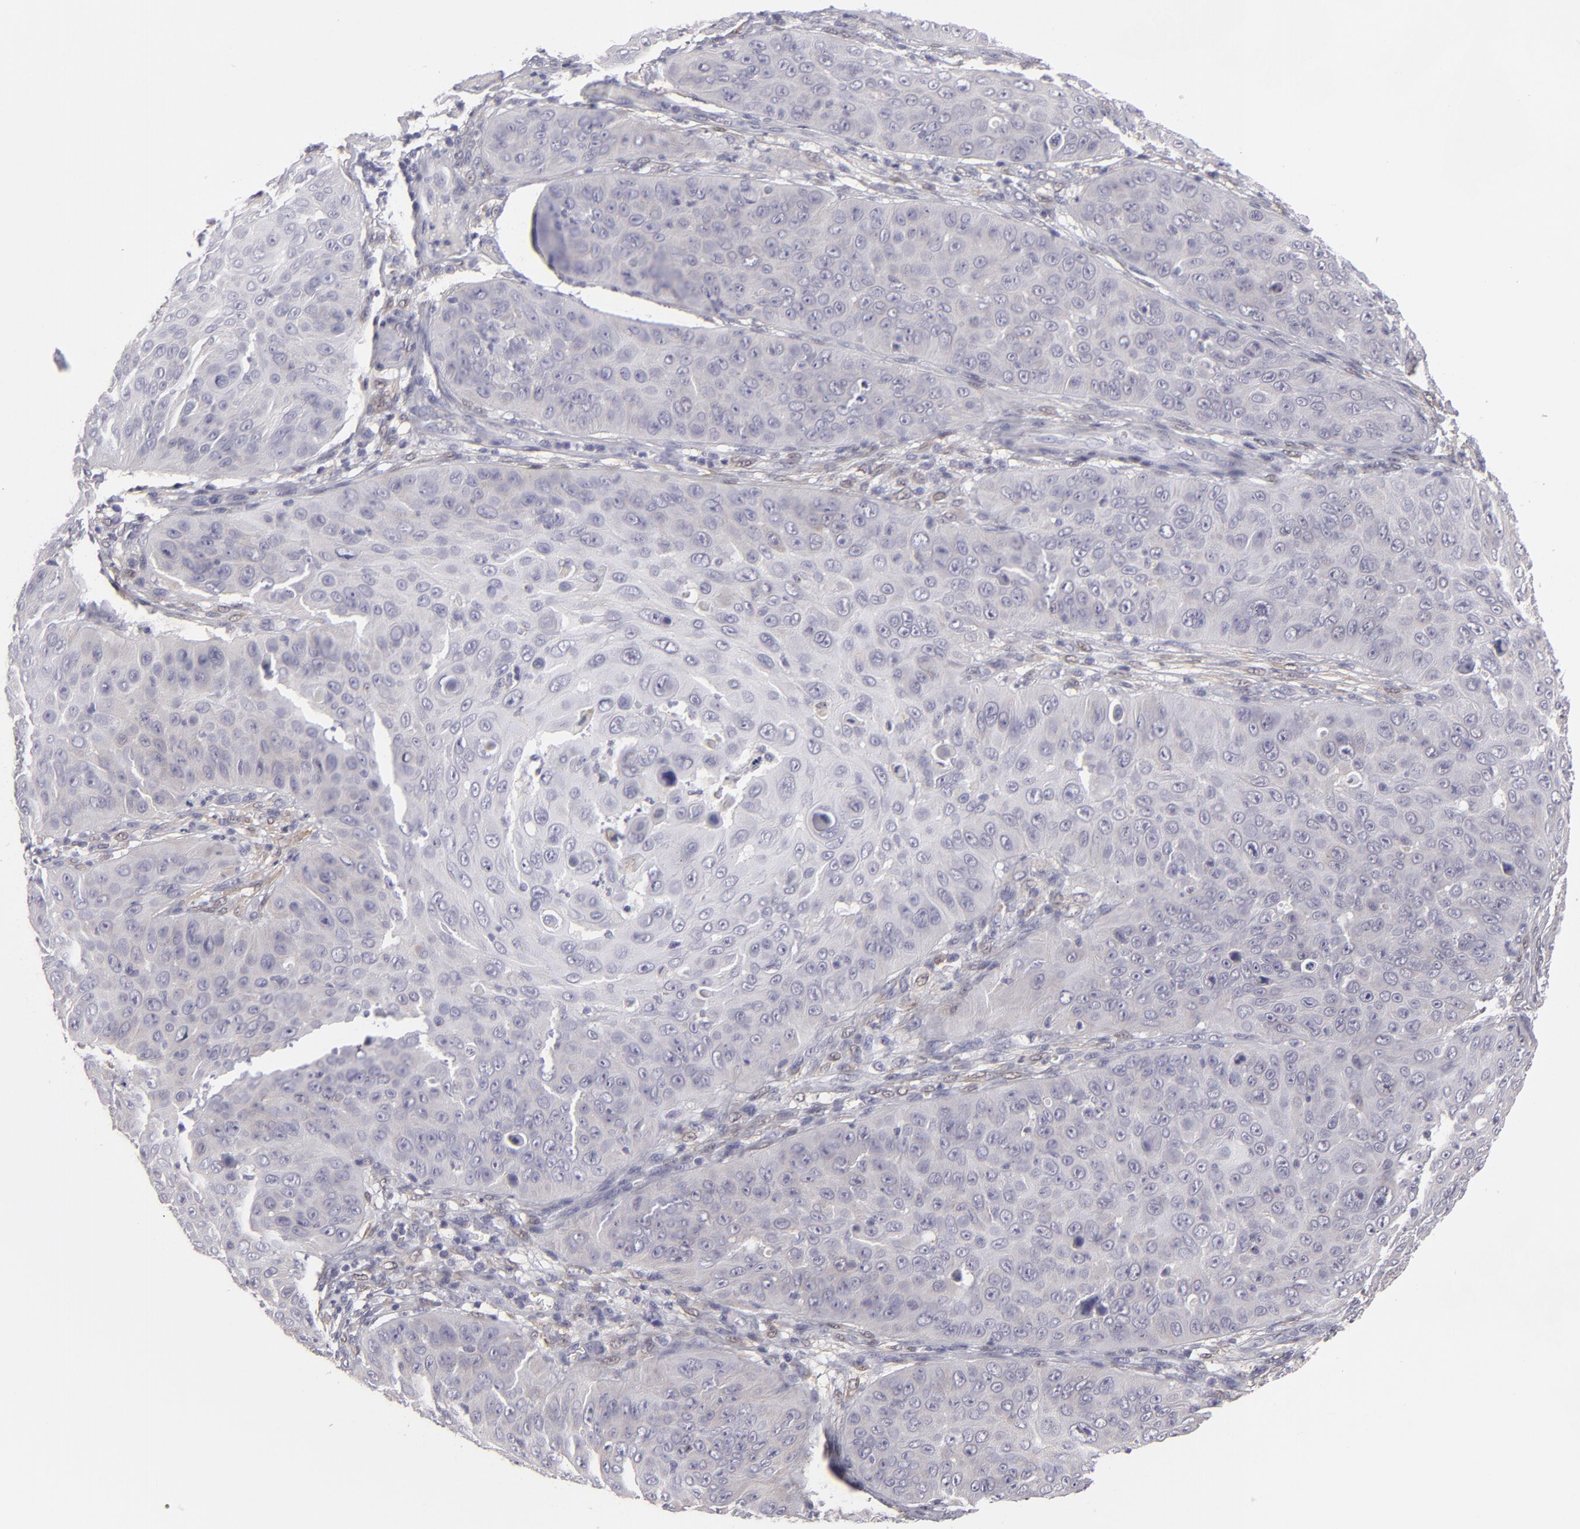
{"staining": {"intensity": "negative", "quantity": "none", "location": "none"}, "tissue": "skin cancer", "cell_type": "Tumor cells", "image_type": "cancer", "snomed": [{"axis": "morphology", "description": "Squamous cell carcinoma, NOS"}, {"axis": "topography", "description": "Skin"}], "caption": "A high-resolution image shows immunohistochemistry (IHC) staining of squamous cell carcinoma (skin), which shows no significant expression in tumor cells.", "gene": "EFS", "patient": {"sex": "male", "age": 82}}